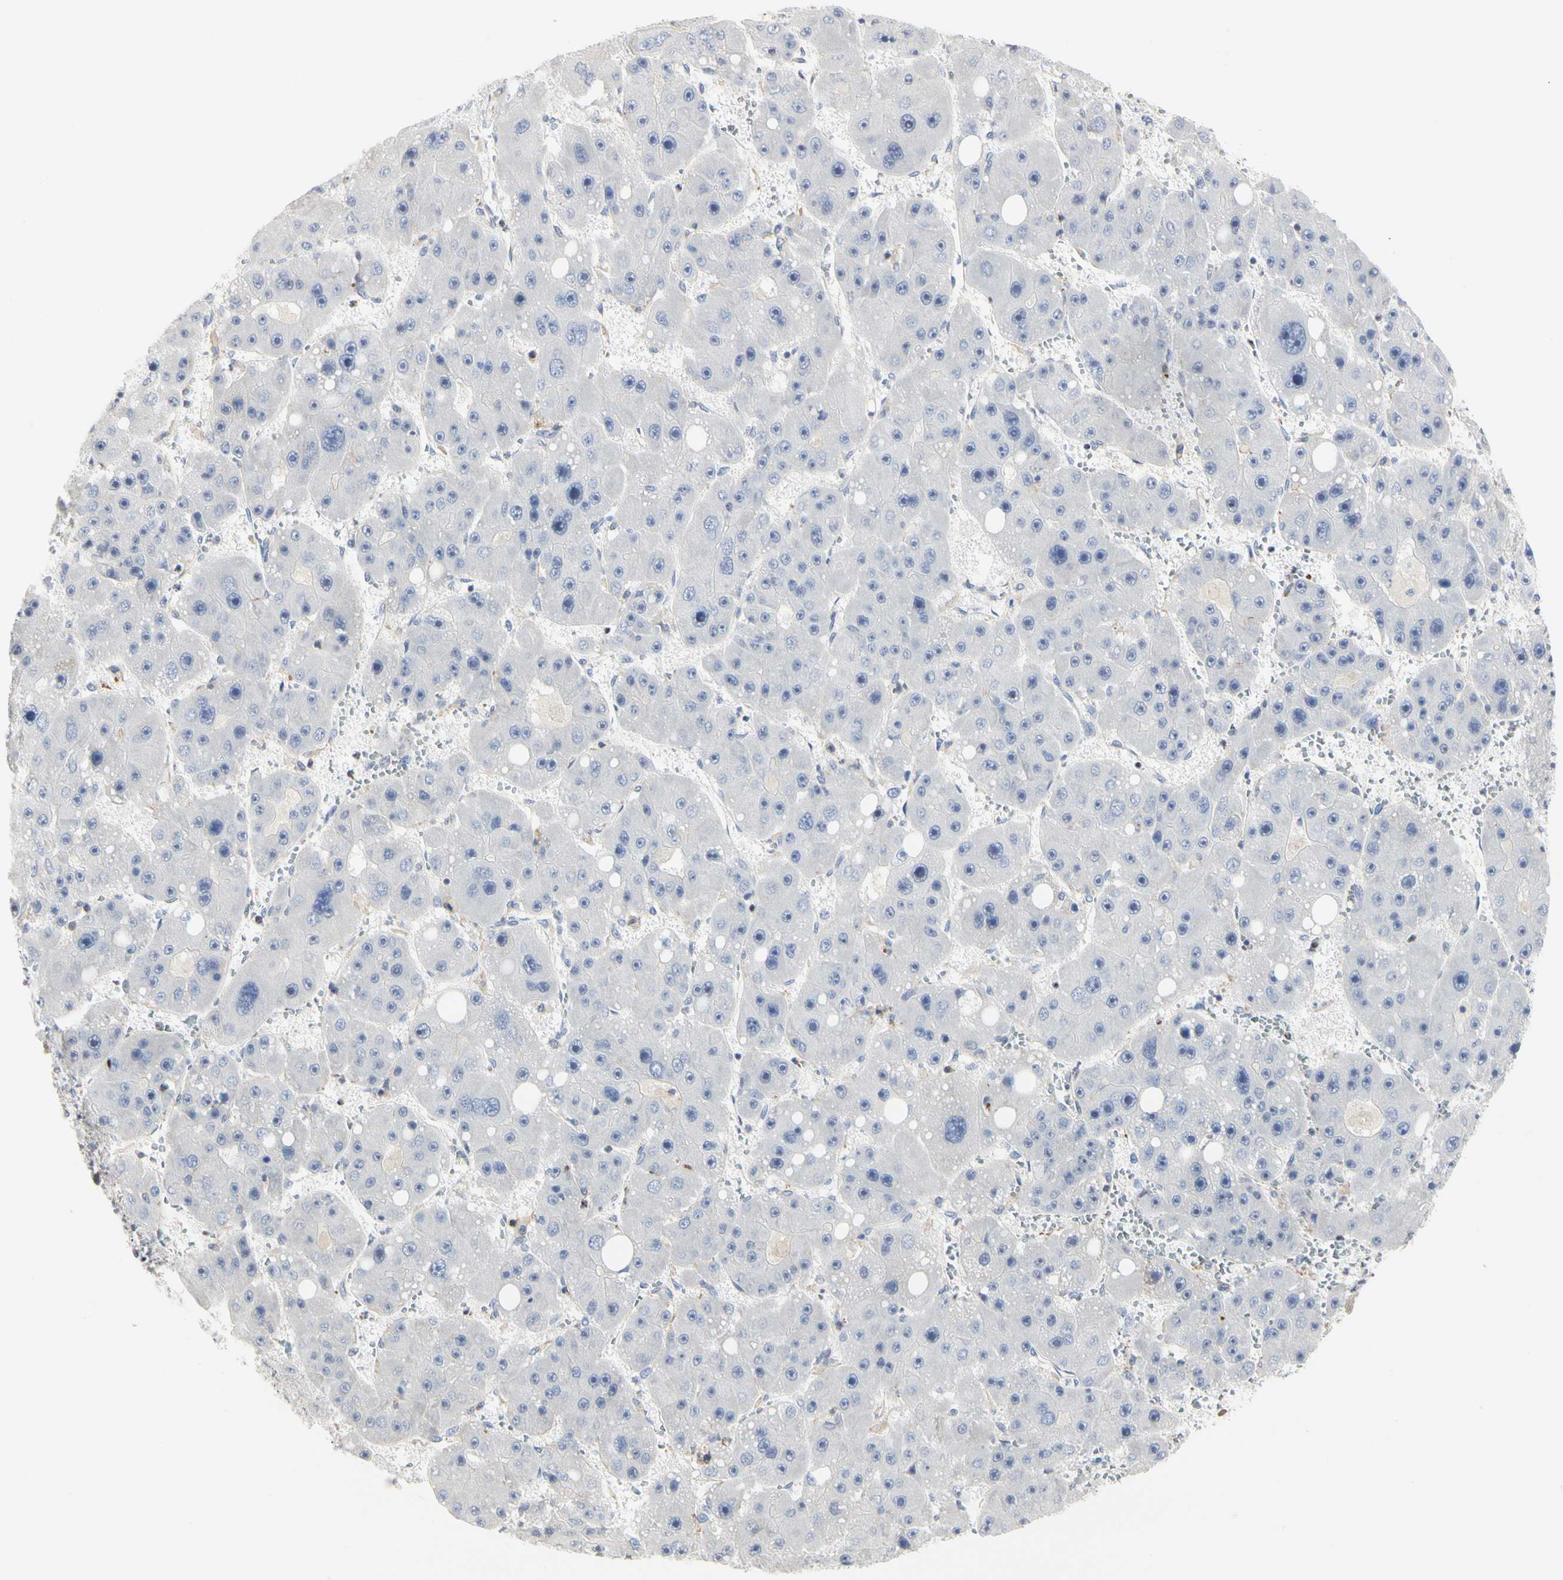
{"staining": {"intensity": "negative", "quantity": "none", "location": "none"}, "tissue": "liver cancer", "cell_type": "Tumor cells", "image_type": "cancer", "snomed": [{"axis": "morphology", "description": "Carcinoma, Hepatocellular, NOS"}, {"axis": "topography", "description": "Liver"}], "caption": "Tumor cells show no significant protein positivity in liver cancer (hepatocellular carcinoma). (IHC, brightfield microscopy, high magnification).", "gene": "SHANK2", "patient": {"sex": "female", "age": 61}}